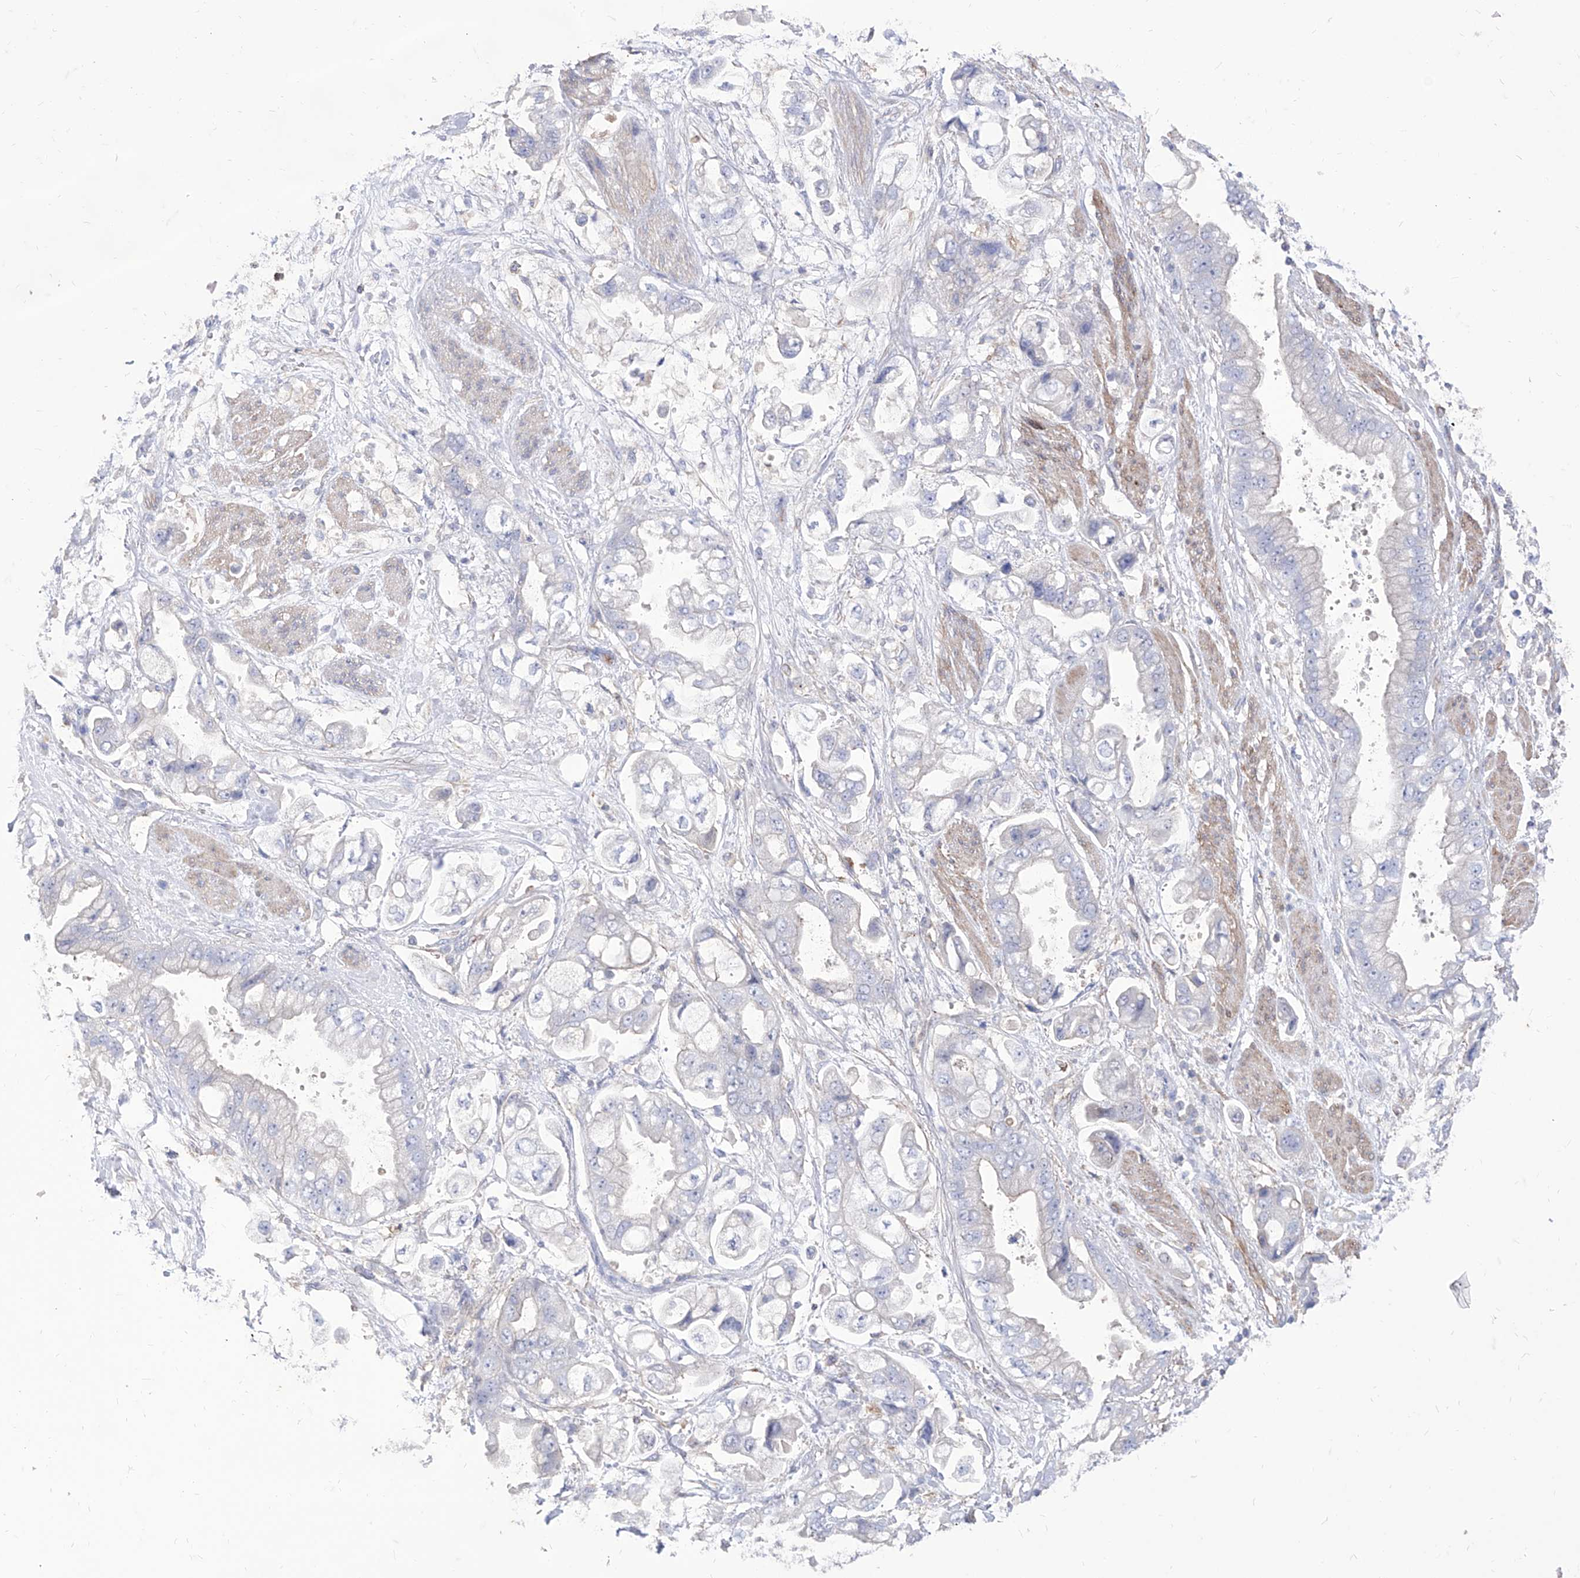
{"staining": {"intensity": "negative", "quantity": "none", "location": "none"}, "tissue": "stomach cancer", "cell_type": "Tumor cells", "image_type": "cancer", "snomed": [{"axis": "morphology", "description": "Adenocarcinoma, NOS"}, {"axis": "topography", "description": "Stomach"}], "caption": "IHC micrograph of neoplastic tissue: stomach cancer (adenocarcinoma) stained with DAB reveals no significant protein expression in tumor cells.", "gene": "C1orf74", "patient": {"sex": "male", "age": 62}}